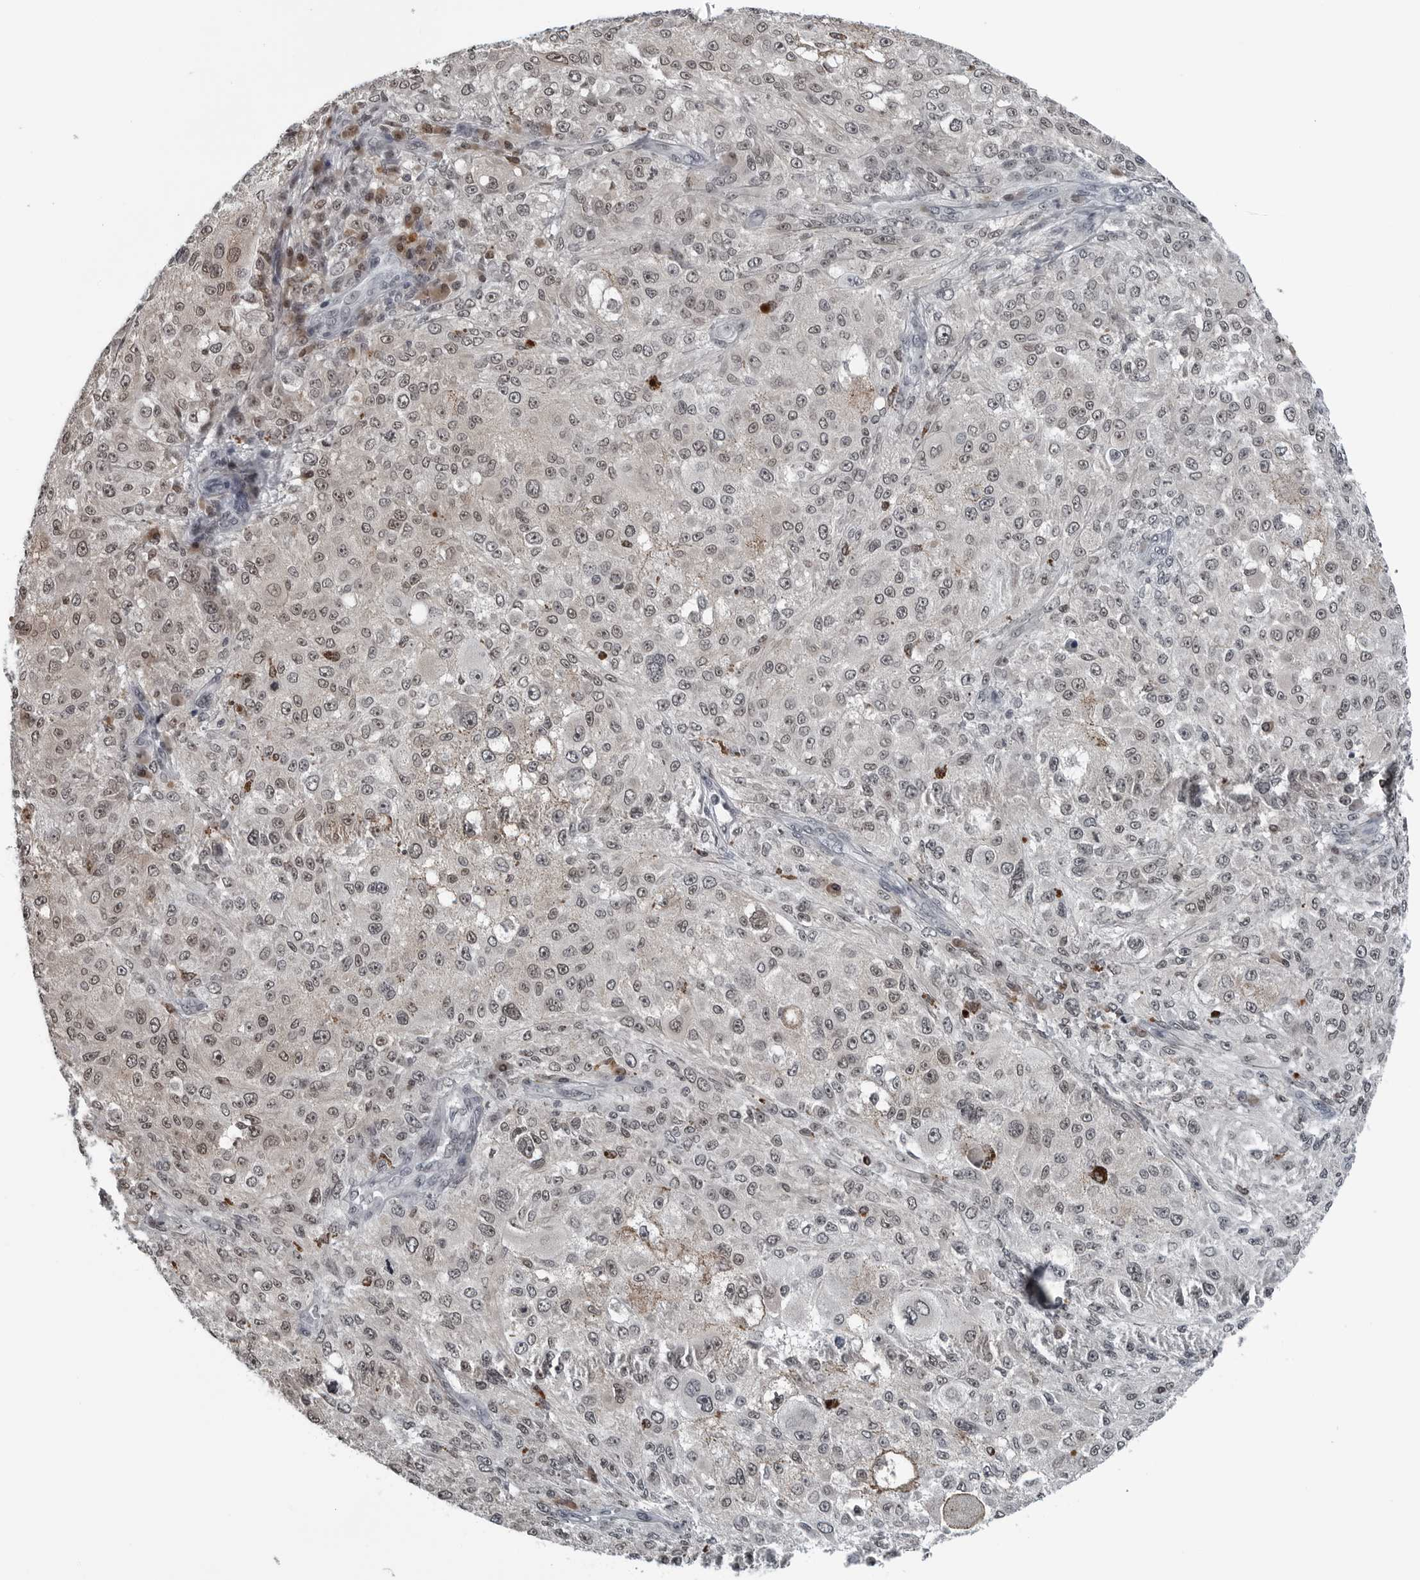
{"staining": {"intensity": "moderate", "quantity": "25%-75%", "location": "nuclear"}, "tissue": "melanoma", "cell_type": "Tumor cells", "image_type": "cancer", "snomed": [{"axis": "morphology", "description": "Necrosis, NOS"}, {"axis": "morphology", "description": "Malignant melanoma, NOS"}, {"axis": "topography", "description": "Skin"}], "caption": "DAB (3,3'-diaminobenzidine) immunohistochemical staining of human melanoma shows moderate nuclear protein expression in approximately 25%-75% of tumor cells.", "gene": "AKR1A1", "patient": {"sex": "female", "age": 87}}